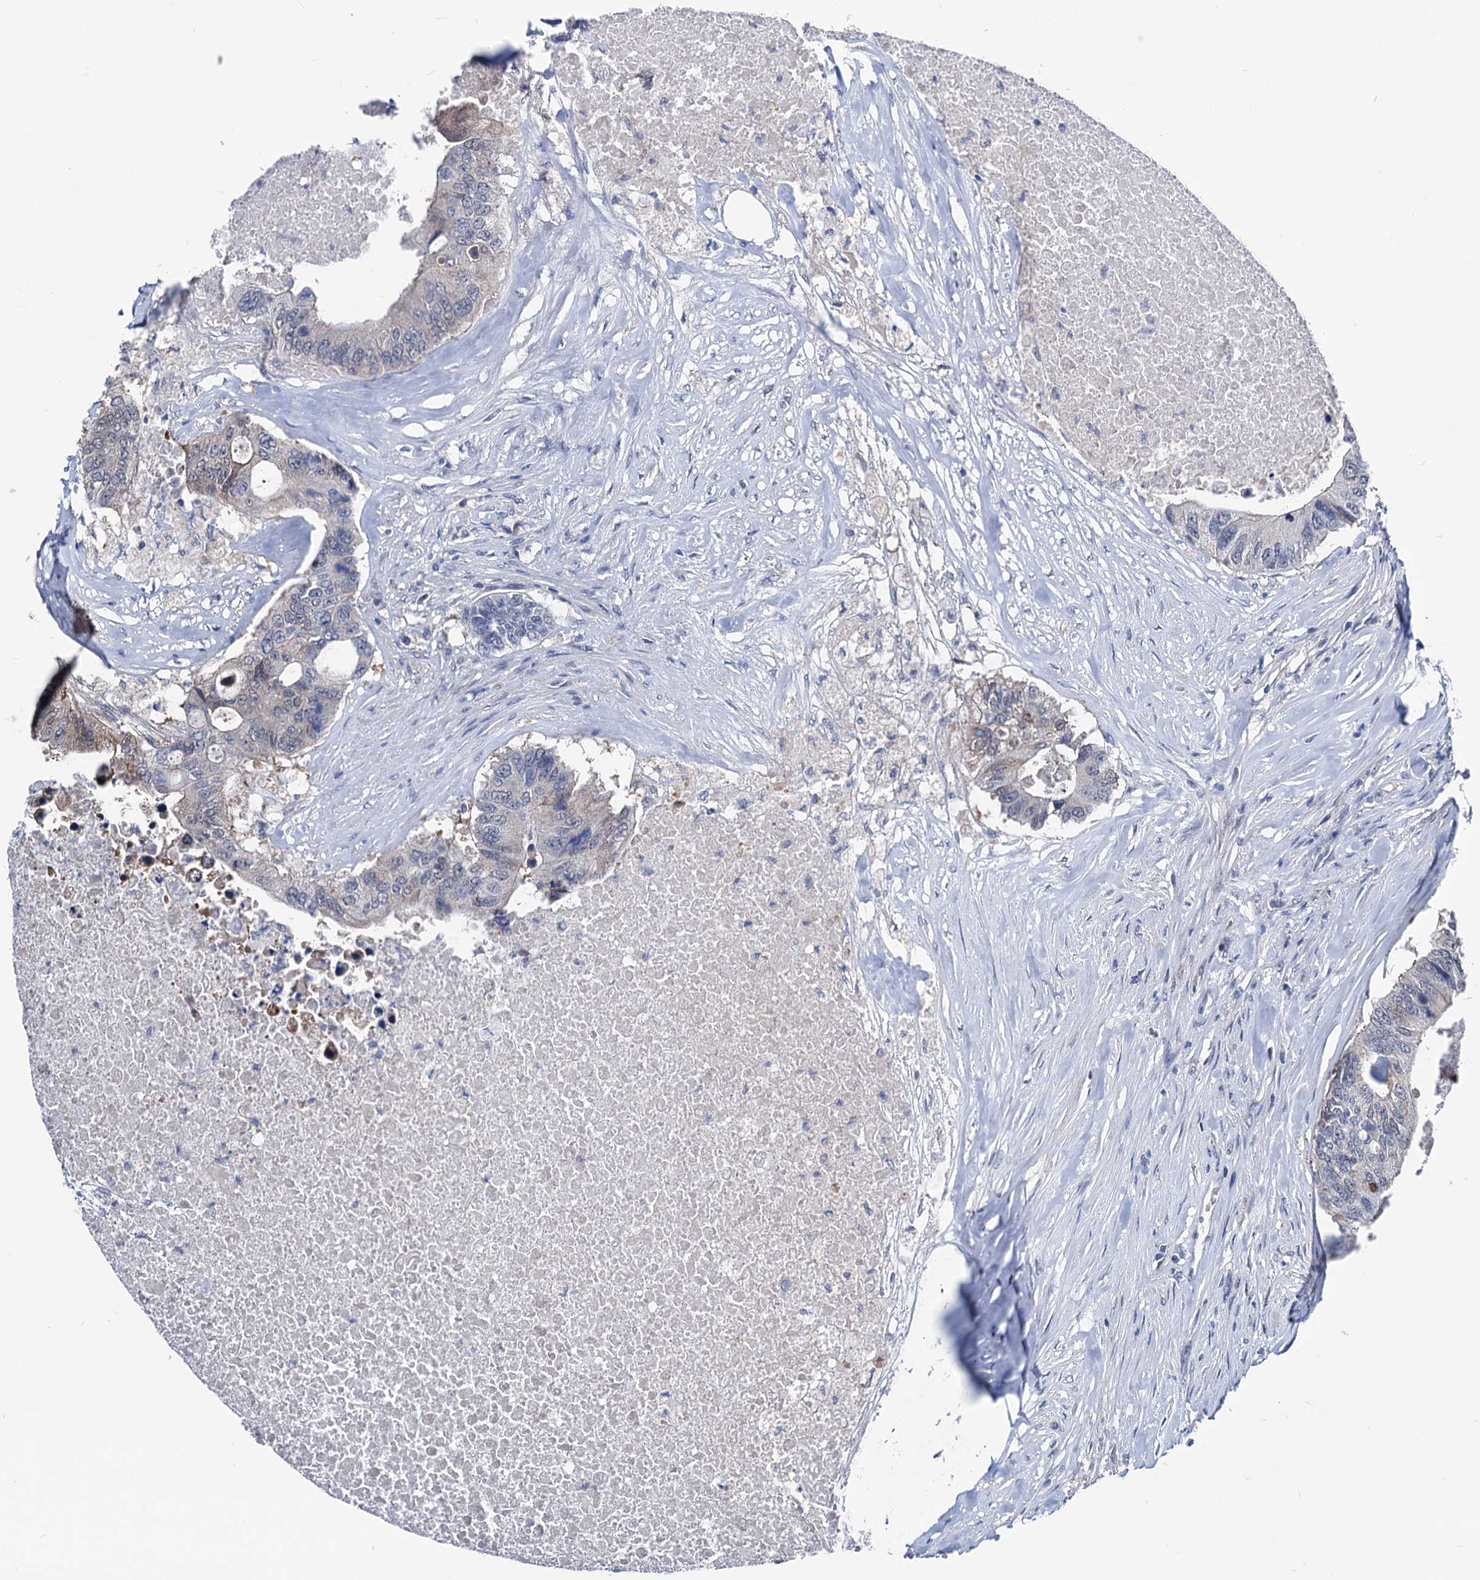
{"staining": {"intensity": "moderate", "quantity": "25%-75%", "location": "cytoplasmic/membranous"}, "tissue": "colorectal cancer", "cell_type": "Tumor cells", "image_type": "cancer", "snomed": [{"axis": "morphology", "description": "Adenocarcinoma, NOS"}, {"axis": "topography", "description": "Colon"}], "caption": "IHC (DAB) staining of colorectal cancer (adenocarcinoma) demonstrates moderate cytoplasmic/membranous protein positivity in about 25%-75% of tumor cells.", "gene": "GLO1", "patient": {"sex": "male", "age": 71}}